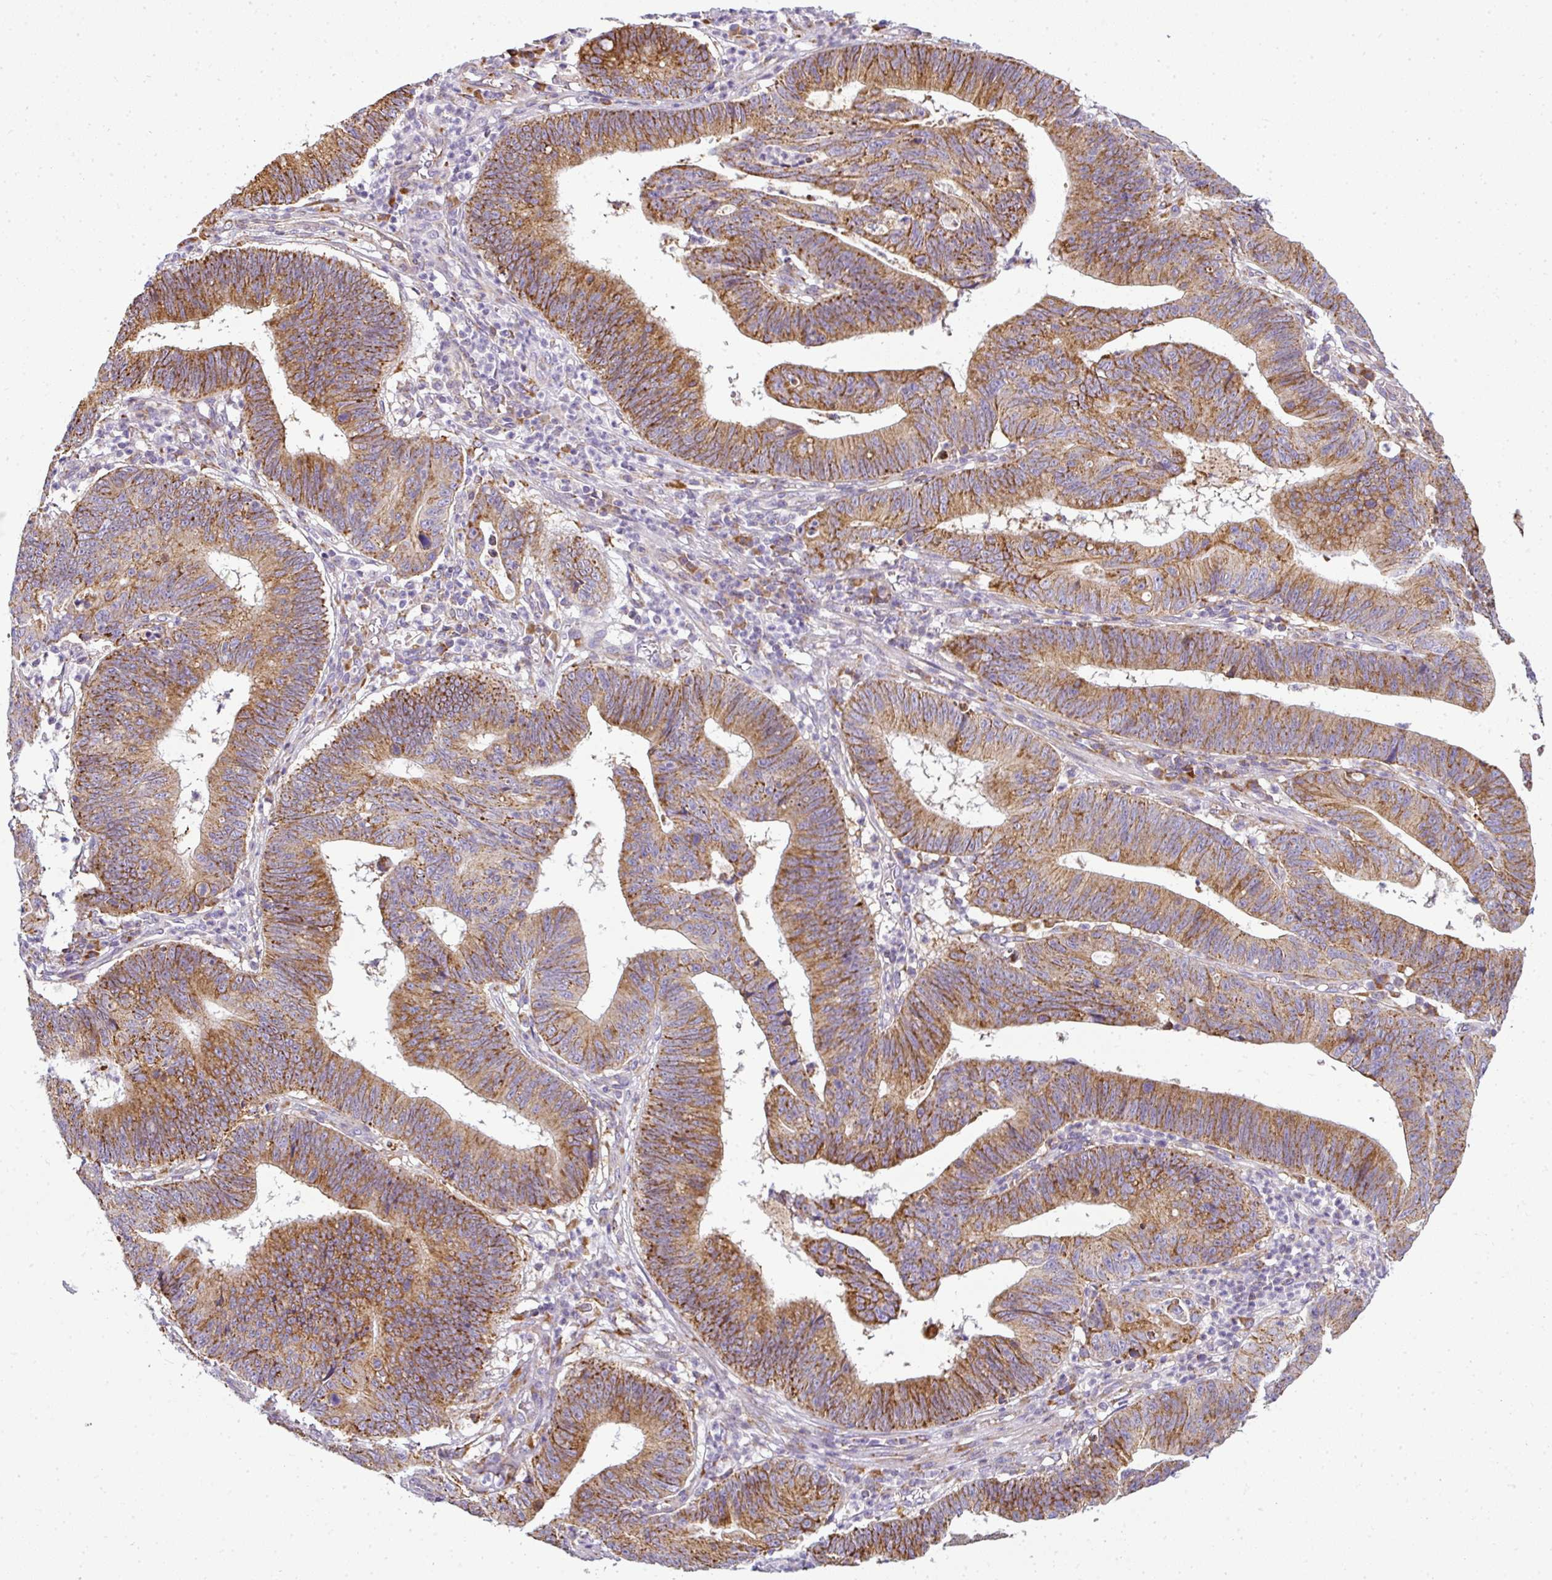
{"staining": {"intensity": "moderate", "quantity": ">75%", "location": "cytoplasmic/membranous"}, "tissue": "stomach cancer", "cell_type": "Tumor cells", "image_type": "cancer", "snomed": [{"axis": "morphology", "description": "Adenocarcinoma, NOS"}, {"axis": "topography", "description": "Stomach"}], "caption": "DAB immunohistochemical staining of human stomach adenocarcinoma reveals moderate cytoplasmic/membranous protein staining in approximately >75% of tumor cells.", "gene": "ANKRD18A", "patient": {"sex": "male", "age": 59}}